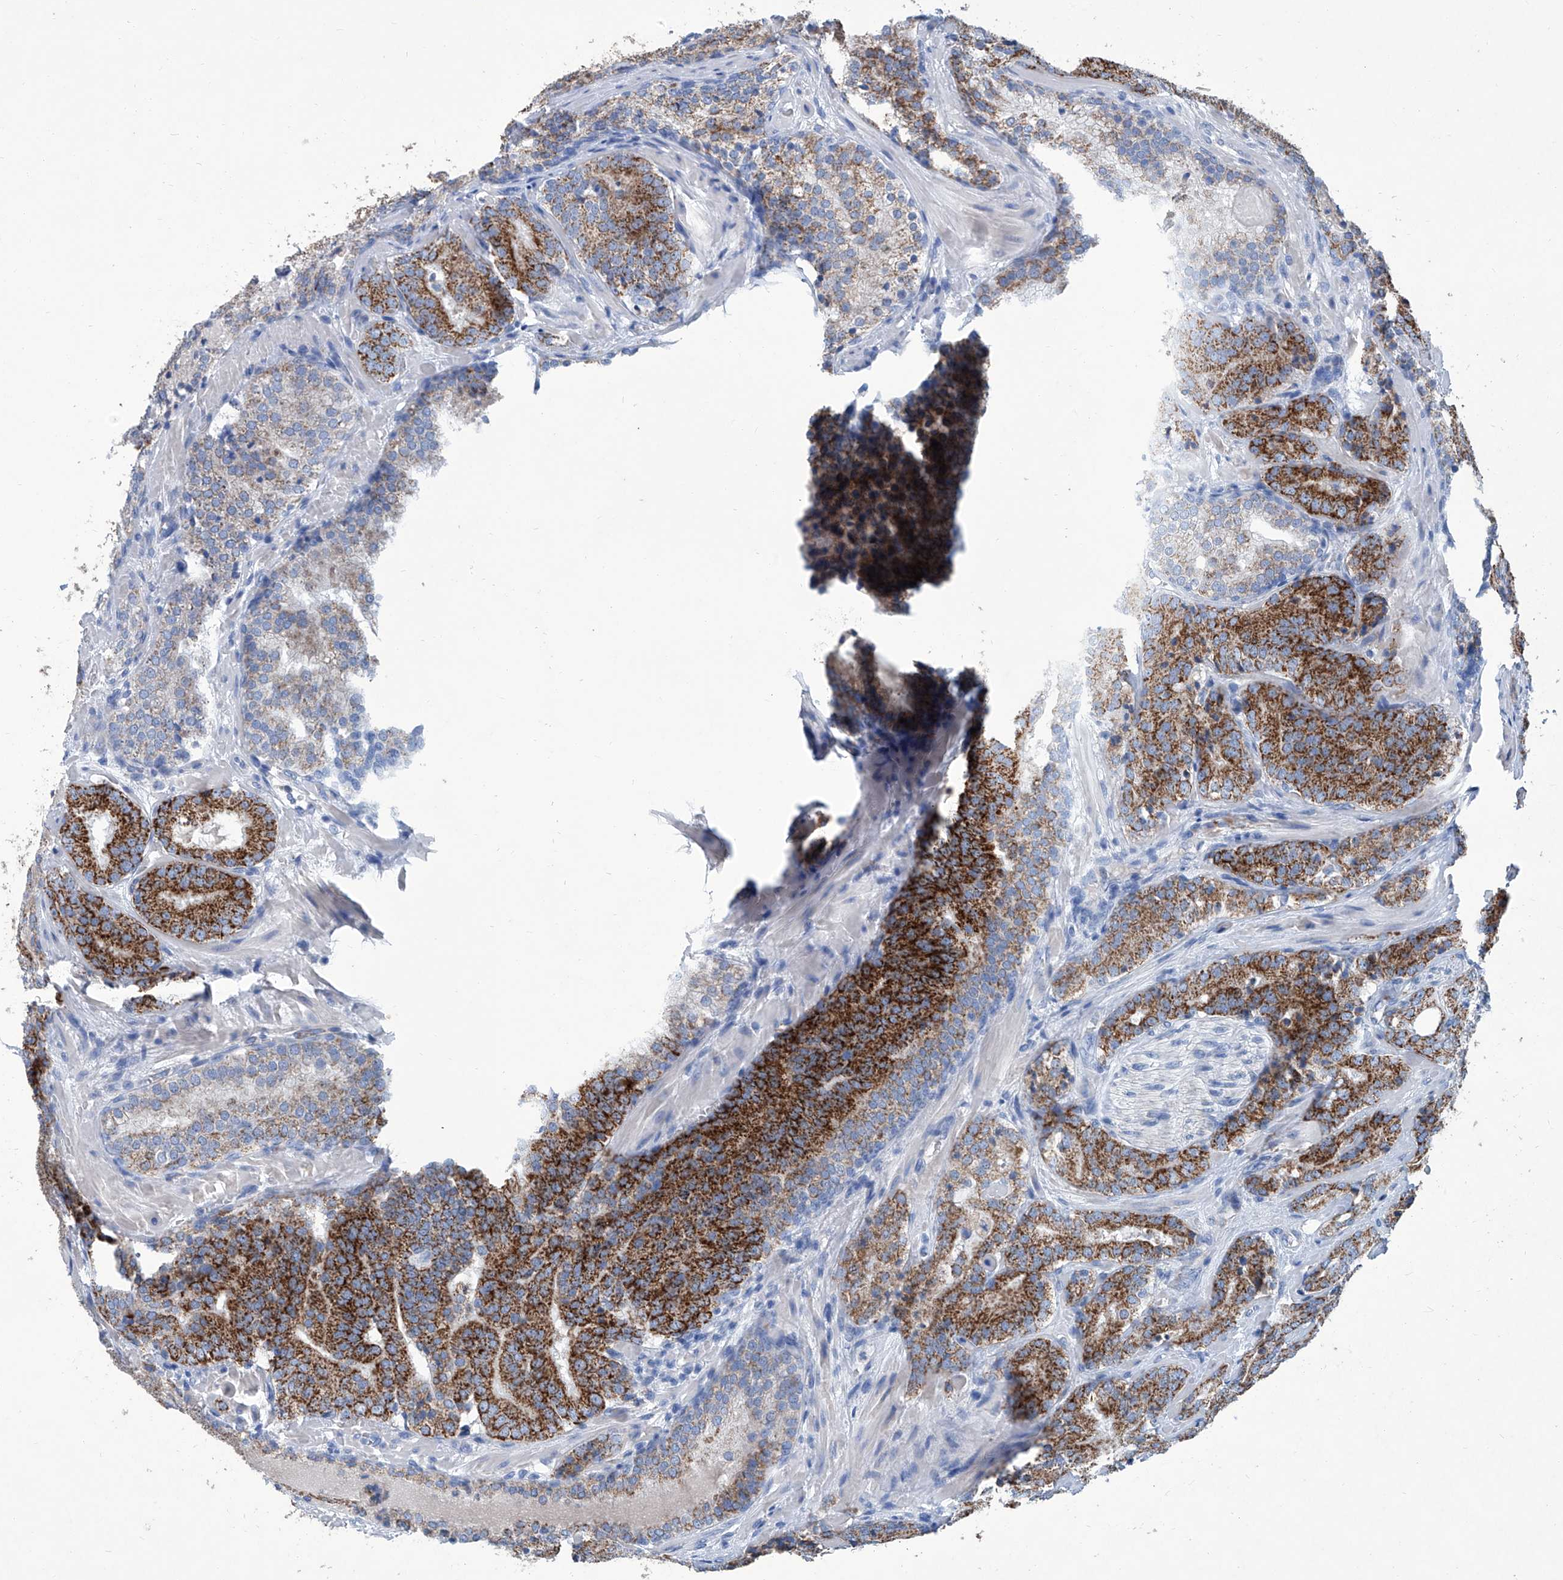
{"staining": {"intensity": "strong", "quantity": ">75%", "location": "cytoplasmic/membranous"}, "tissue": "prostate cancer", "cell_type": "Tumor cells", "image_type": "cancer", "snomed": [{"axis": "morphology", "description": "Adenocarcinoma, High grade"}, {"axis": "topography", "description": "Prostate"}], "caption": "High-grade adenocarcinoma (prostate) stained for a protein exhibits strong cytoplasmic/membranous positivity in tumor cells.", "gene": "MTARC1", "patient": {"sex": "male", "age": 57}}